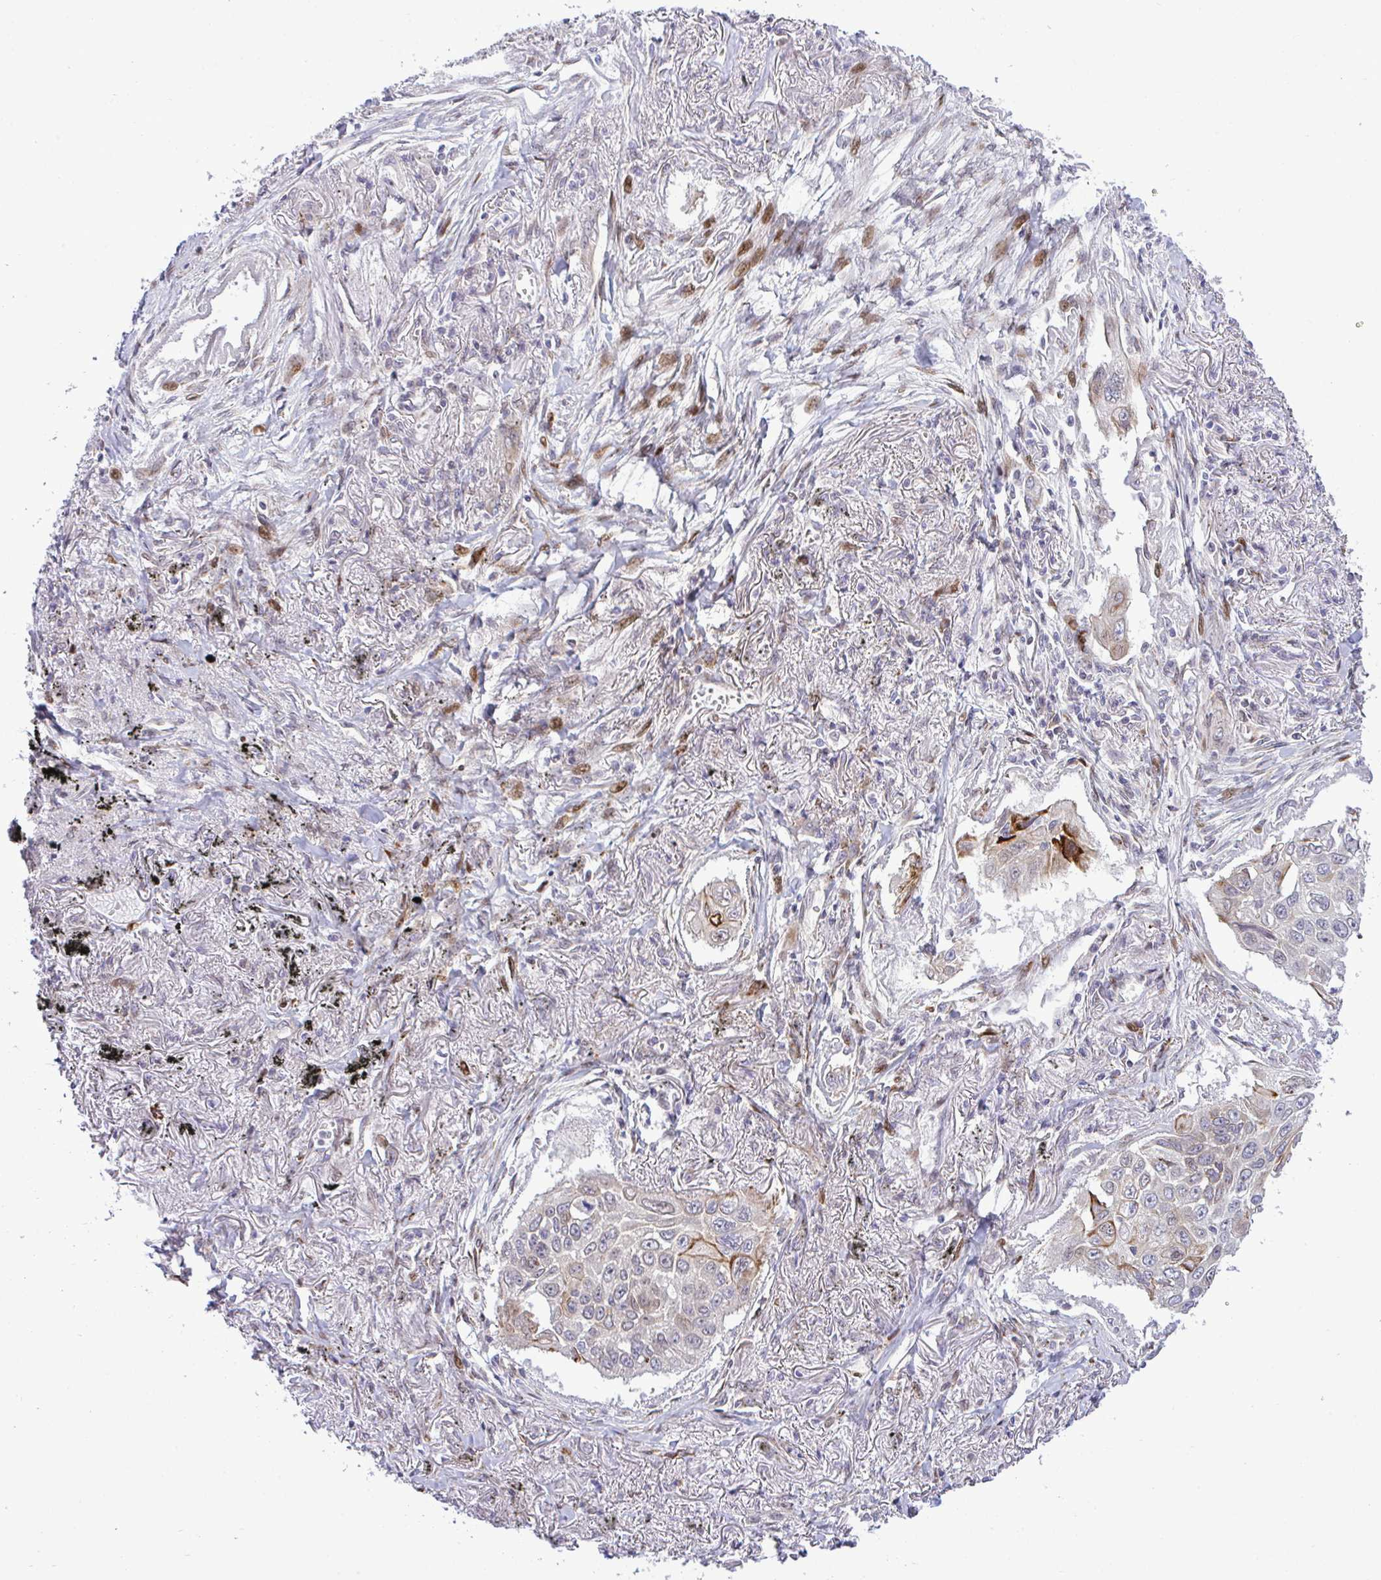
{"staining": {"intensity": "weak", "quantity": "<25%", "location": "cytoplasmic/membranous,nuclear"}, "tissue": "lung cancer", "cell_type": "Tumor cells", "image_type": "cancer", "snomed": [{"axis": "morphology", "description": "Squamous cell carcinoma, NOS"}, {"axis": "topography", "description": "Lung"}], "caption": "Squamous cell carcinoma (lung) was stained to show a protein in brown. There is no significant expression in tumor cells.", "gene": "CASTOR2", "patient": {"sex": "male", "age": 75}}